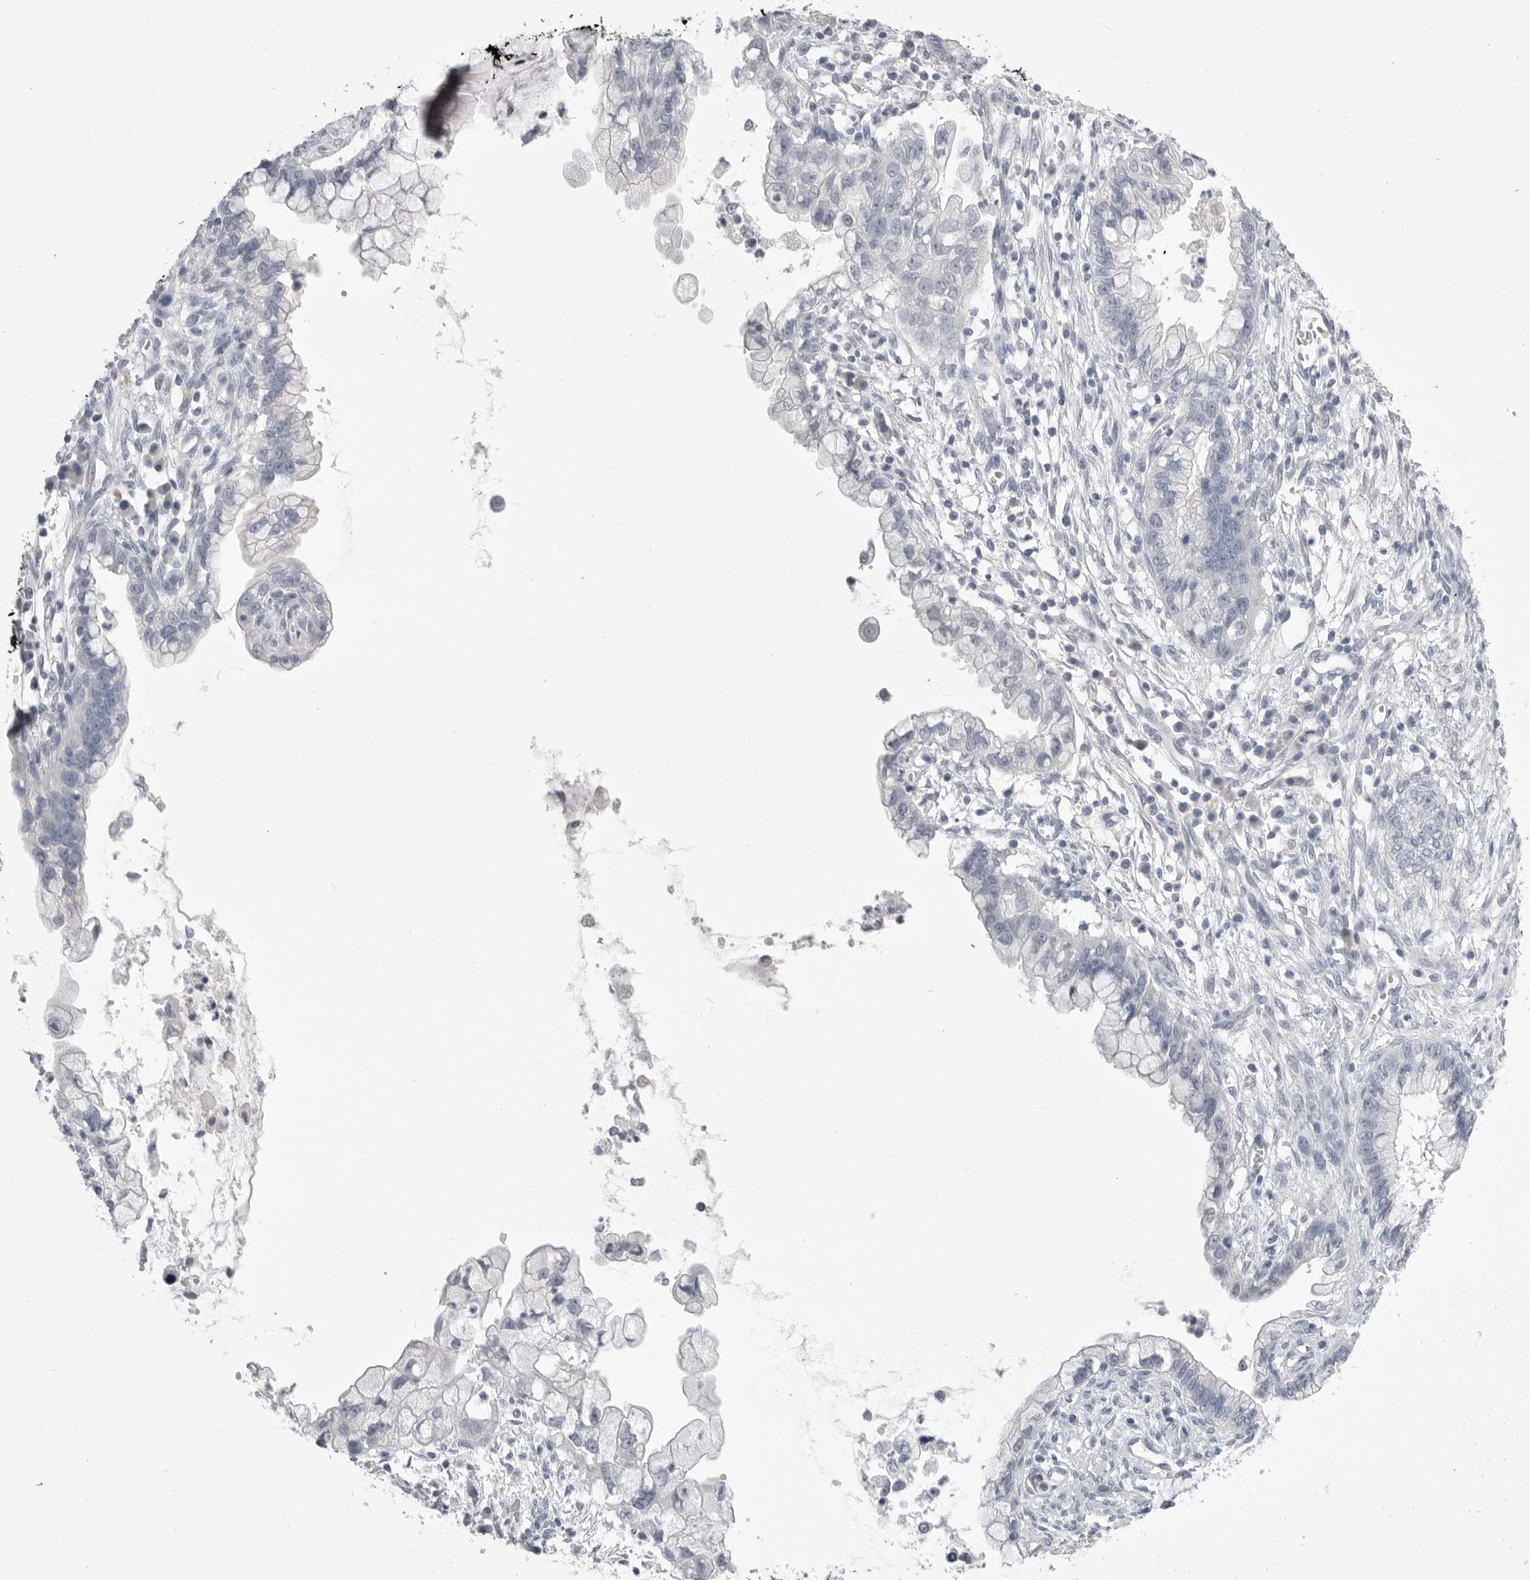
{"staining": {"intensity": "negative", "quantity": "none", "location": "none"}, "tissue": "cervical cancer", "cell_type": "Tumor cells", "image_type": "cancer", "snomed": [{"axis": "morphology", "description": "Adenocarcinoma, NOS"}, {"axis": "topography", "description": "Cervix"}], "caption": "Immunohistochemical staining of human cervical adenocarcinoma displays no significant positivity in tumor cells. (DAB immunohistochemistry (IHC) with hematoxylin counter stain).", "gene": "CPB1", "patient": {"sex": "female", "age": 44}}